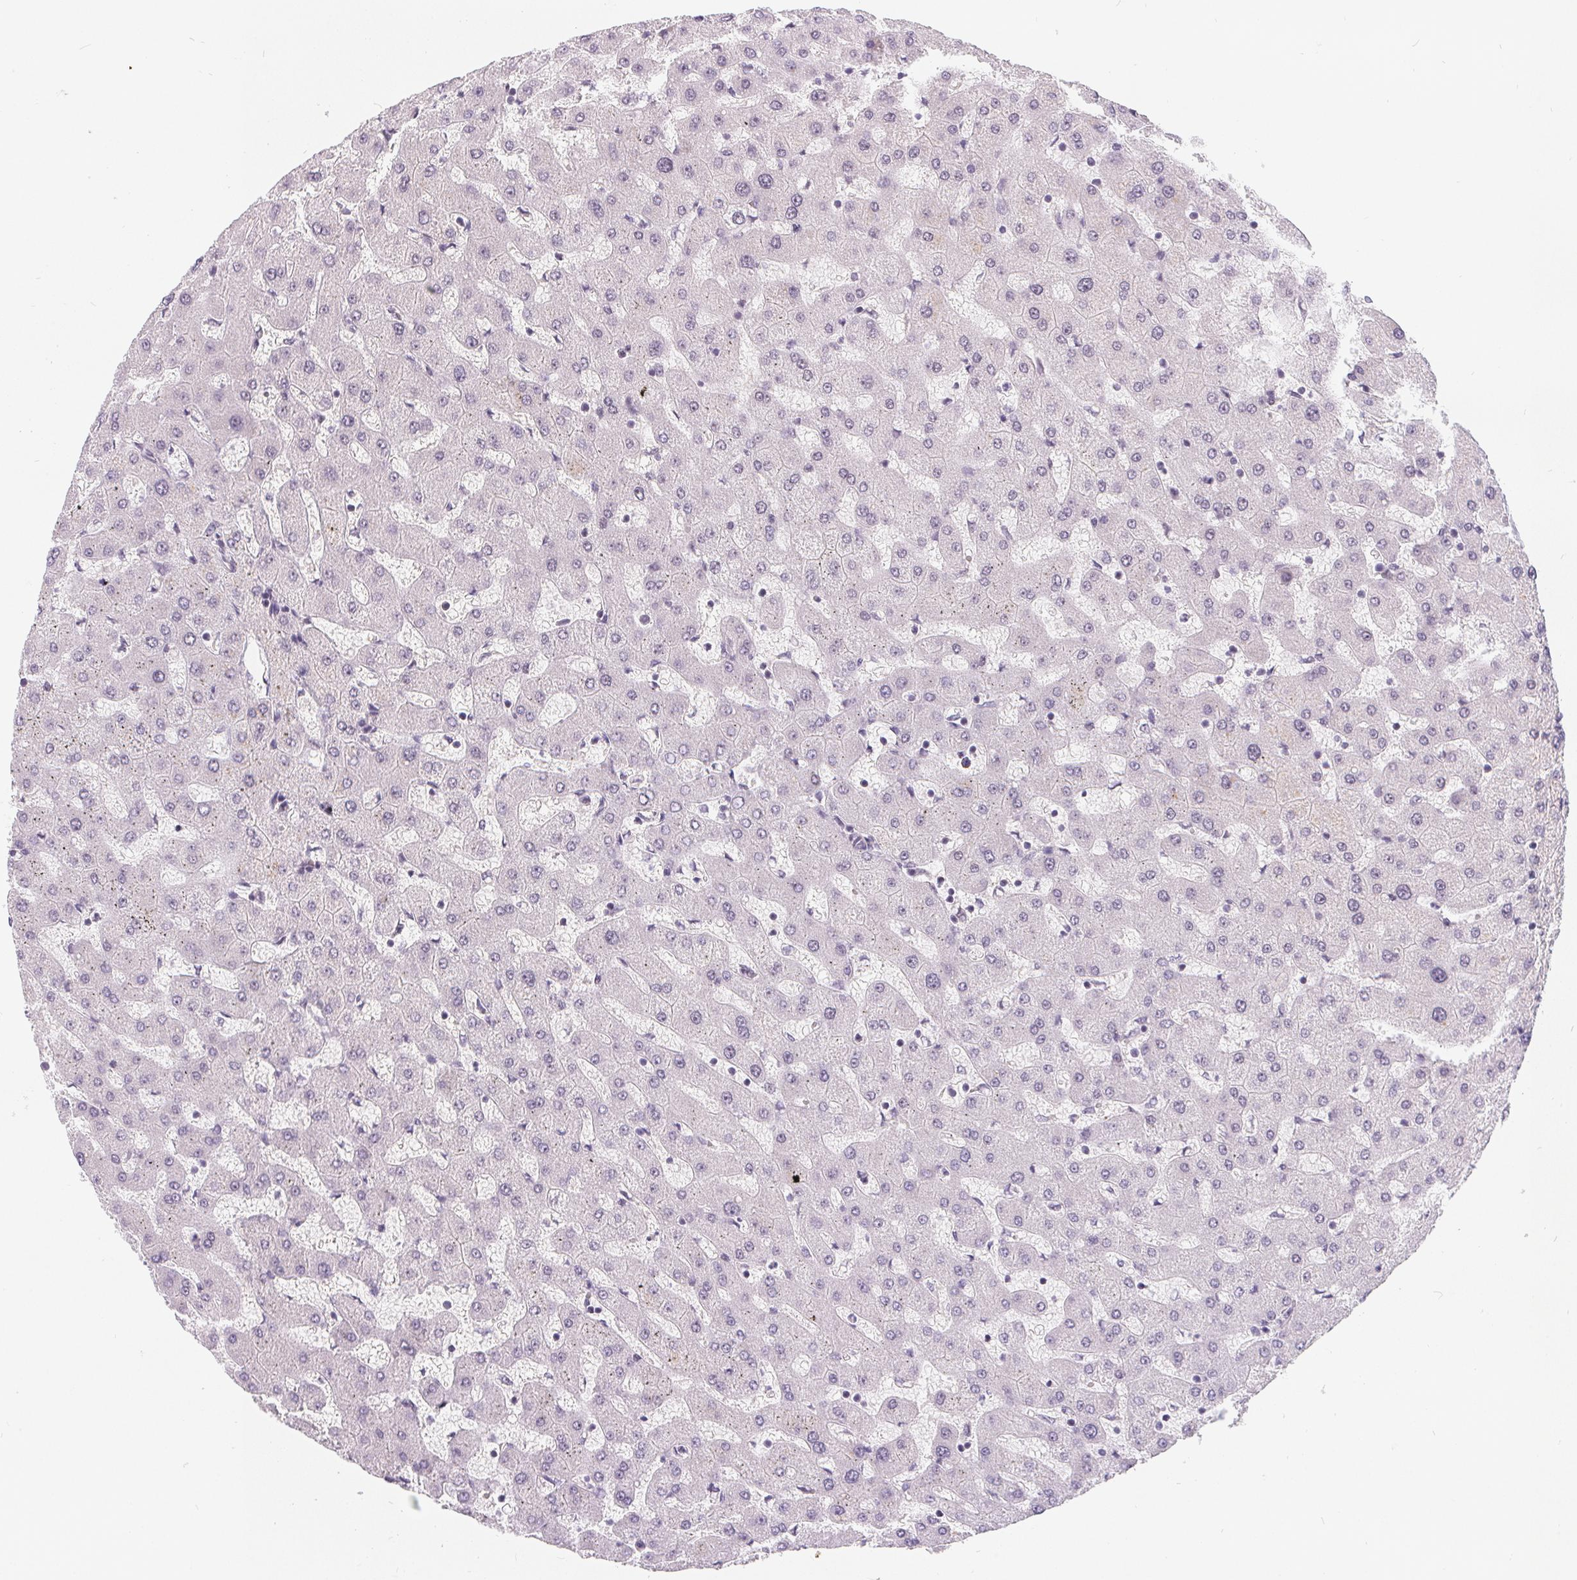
{"staining": {"intensity": "negative", "quantity": "none", "location": "none"}, "tissue": "liver", "cell_type": "Cholangiocytes", "image_type": "normal", "snomed": [{"axis": "morphology", "description": "Normal tissue, NOS"}, {"axis": "topography", "description": "Liver"}], "caption": "Immunohistochemical staining of normal liver demonstrates no significant positivity in cholangiocytes.", "gene": "LCA5L", "patient": {"sex": "female", "age": 63}}